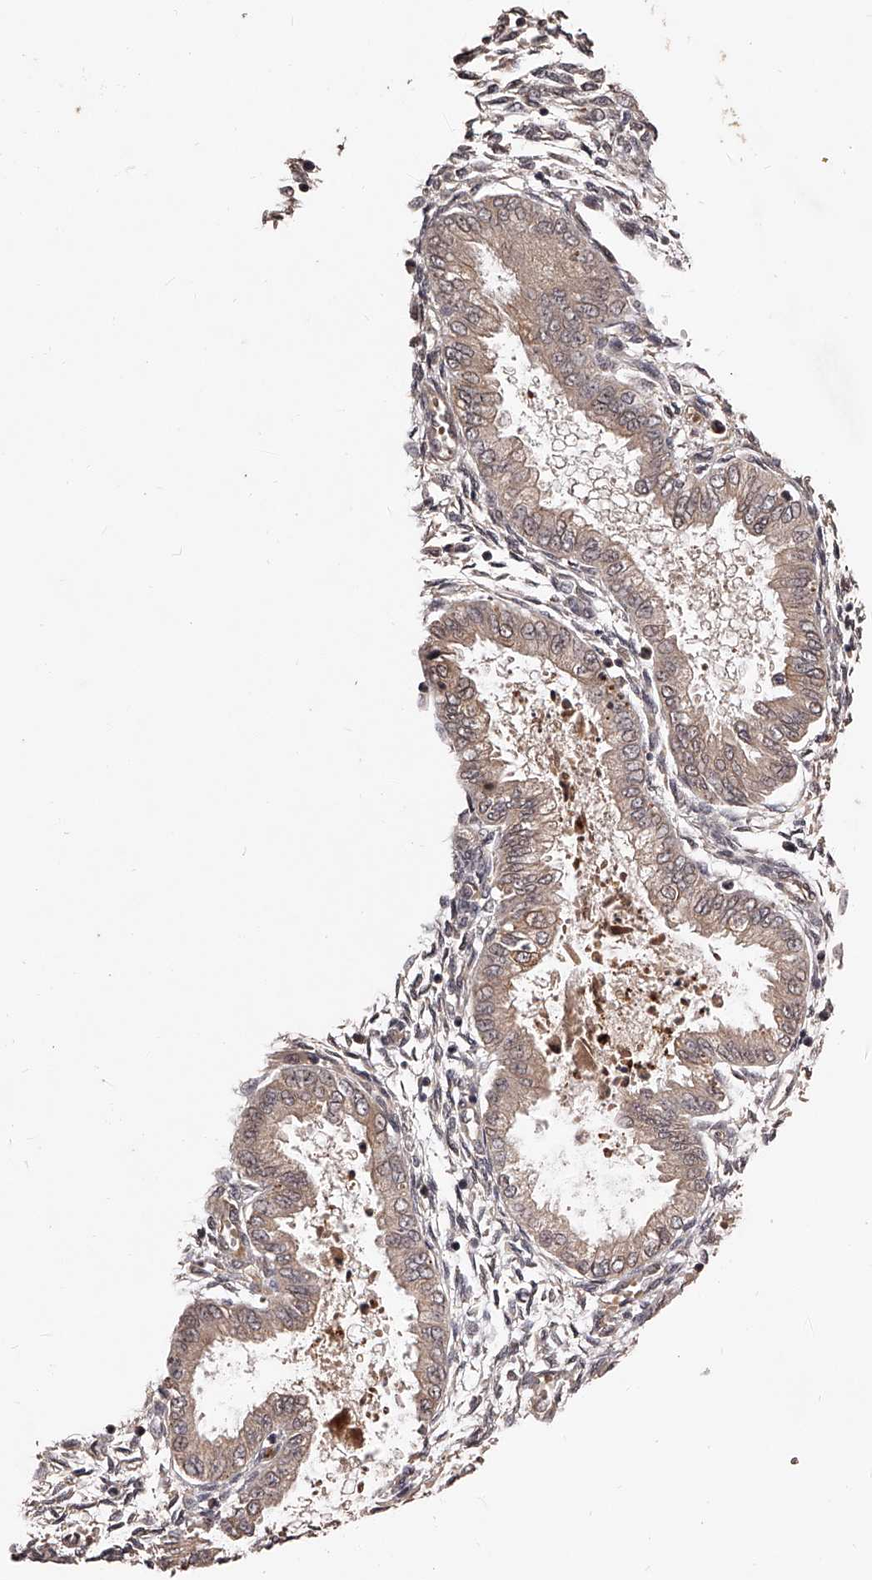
{"staining": {"intensity": "weak", "quantity": "25%-75%", "location": "cytoplasmic/membranous"}, "tissue": "endometrium", "cell_type": "Cells in endometrial stroma", "image_type": "normal", "snomed": [{"axis": "morphology", "description": "Normal tissue, NOS"}, {"axis": "topography", "description": "Endometrium"}], "caption": "Endometrium stained with DAB (3,3'-diaminobenzidine) immunohistochemistry (IHC) exhibits low levels of weak cytoplasmic/membranous positivity in about 25%-75% of cells in endometrial stroma. (Brightfield microscopy of DAB IHC at high magnification).", "gene": "URGCP", "patient": {"sex": "female", "age": 33}}